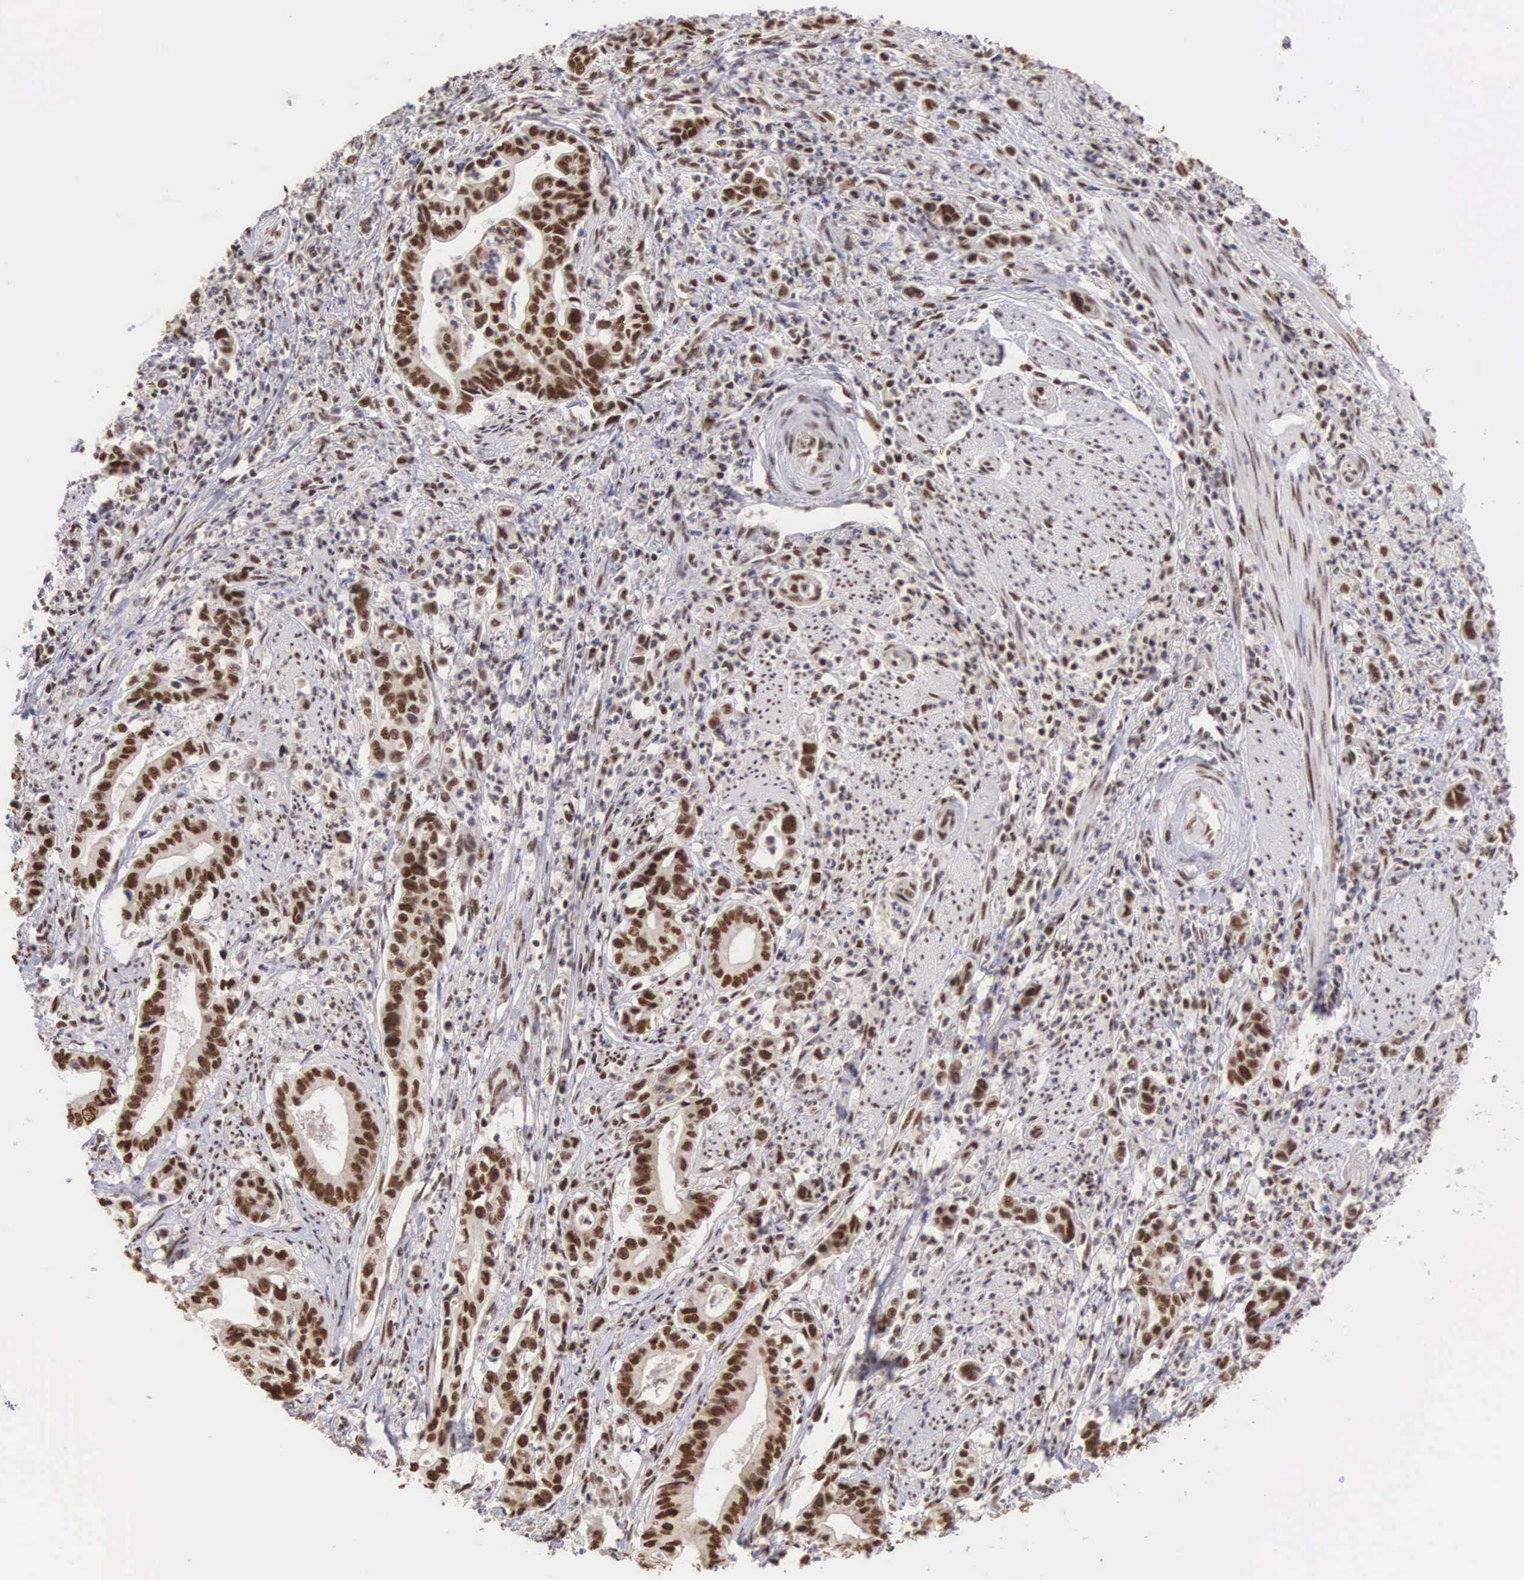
{"staining": {"intensity": "moderate", "quantity": "25%-75%", "location": "nuclear"}, "tissue": "stomach cancer", "cell_type": "Tumor cells", "image_type": "cancer", "snomed": [{"axis": "morphology", "description": "Adenocarcinoma, NOS"}, {"axis": "topography", "description": "Stomach"}], "caption": "Stomach cancer tissue exhibits moderate nuclear positivity in approximately 25%-75% of tumor cells", "gene": "HTATSF1", "patient": {"sex": "female", "age": 76}}